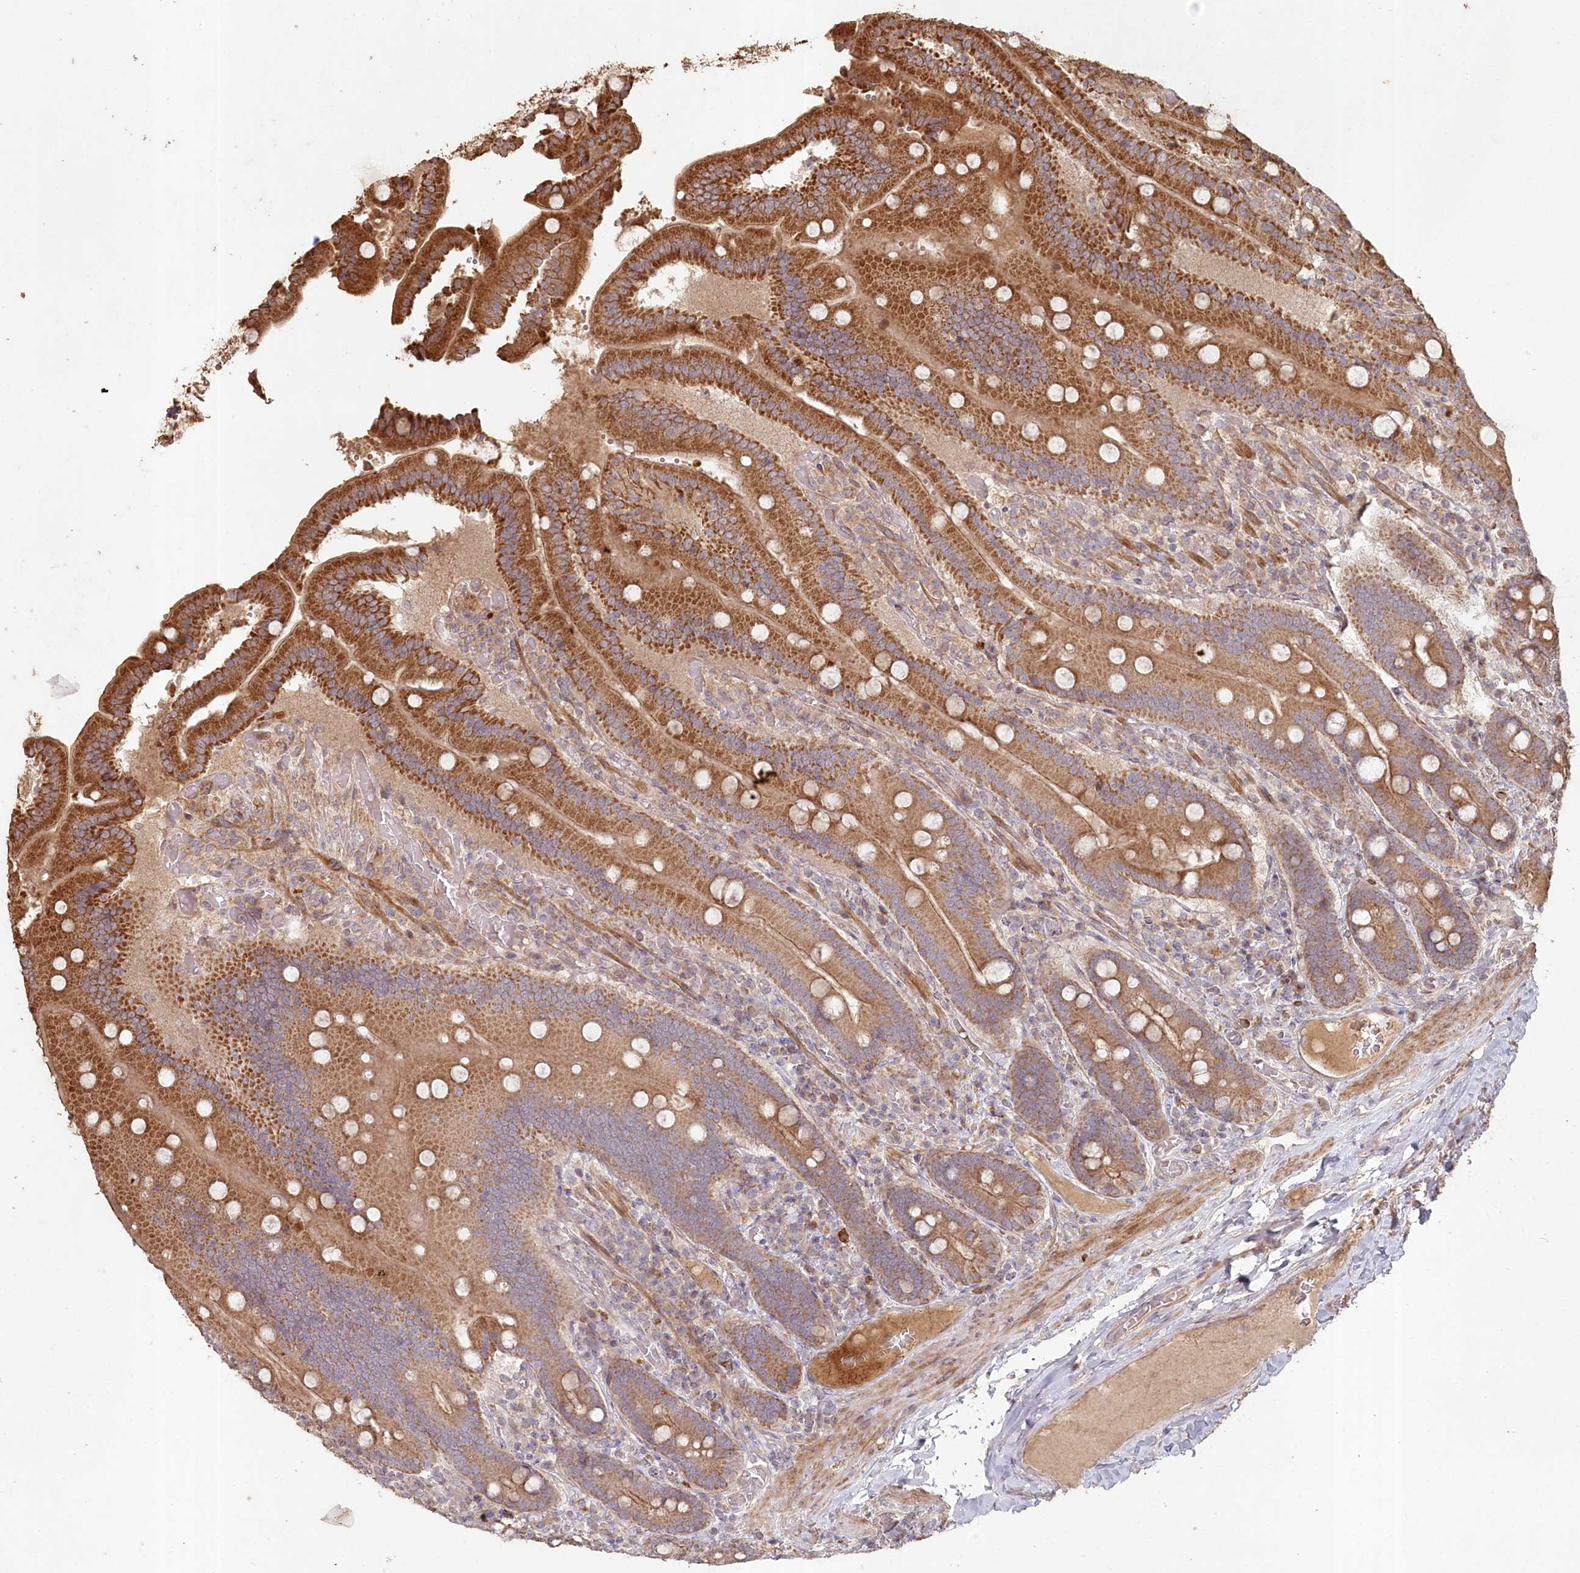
{"staining": {"intensity": "strong", "quantity": ">75%", "location": "cytoplasmic/membranous"}, "tissue": "duodenum", "cell_type": "Glandular cells", "image_type": "normal", "snomed": [{"axis": "morphology", "description": "Normal tissue, NOS"}, {"axis": "topography", "description": "Duodenum"}], "caption": "IHC photomicrograph of benign duodenum stained for a protein (brown), which shows high levels of strong cytoplasmic/membranous staining in about >75% of glandular cells.", "gene": "HAL", "patient": {"sex": "female", "age": 62}}